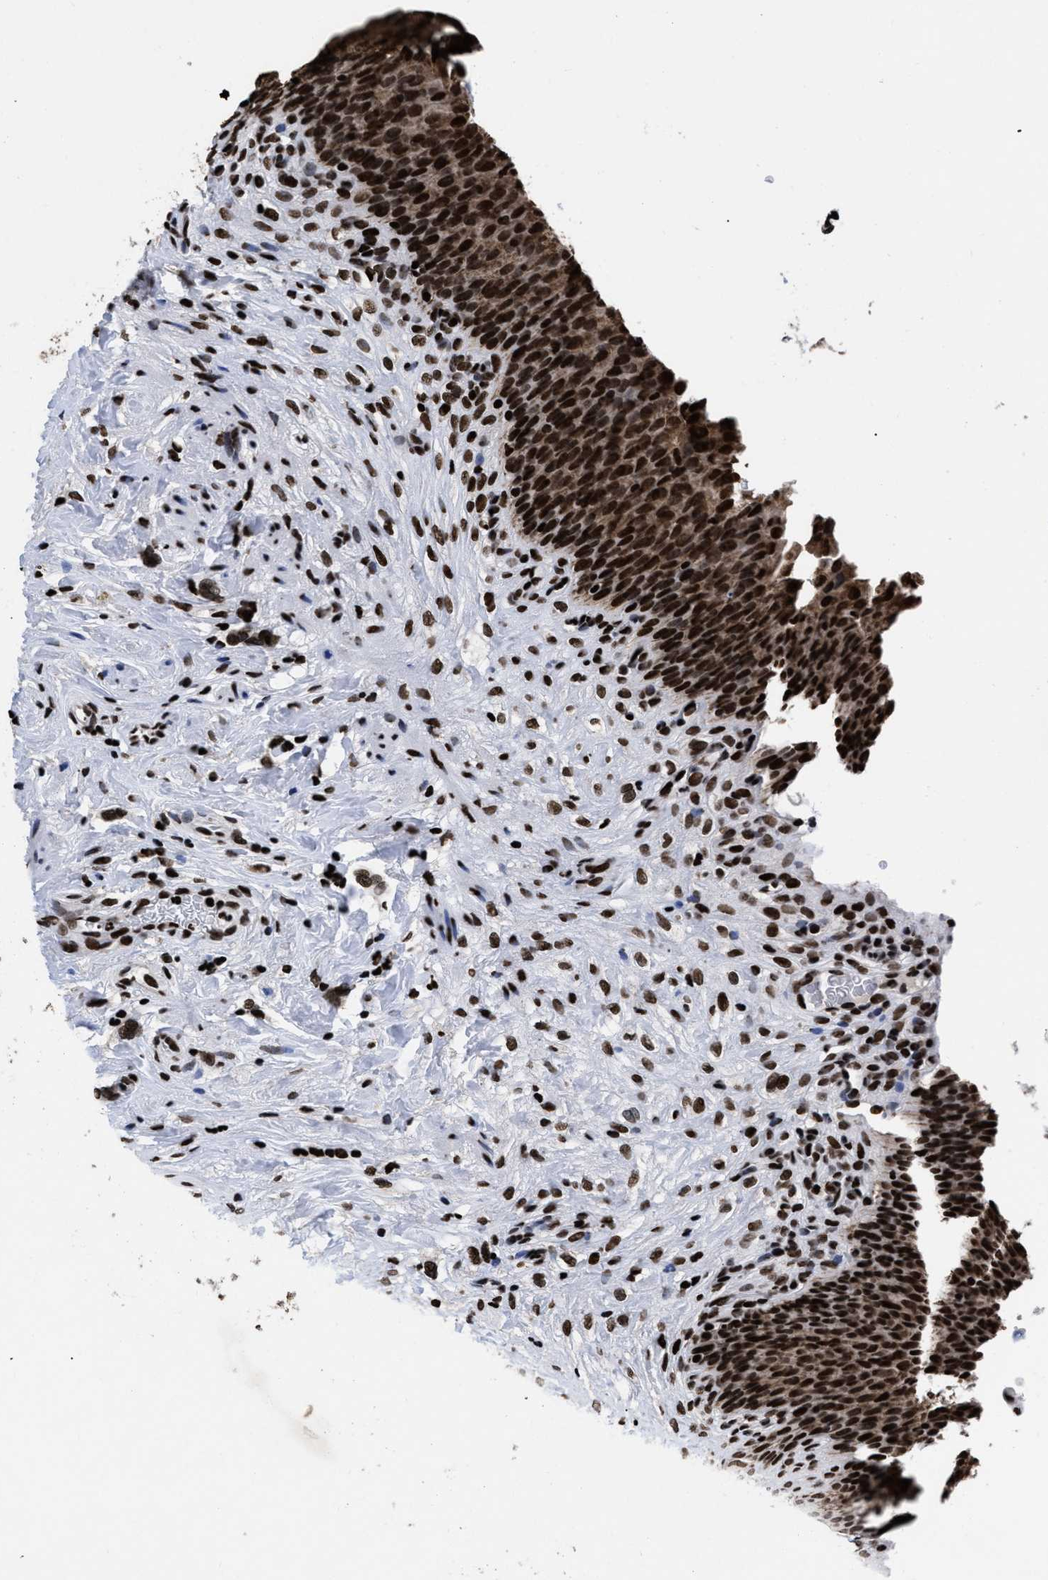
{"staining": {"intensity": "strong", "quantity": ">75%", "location": "cytoplasmic/membranous,nuclear"}, "tissue": "urinary bladder", "cell_type": "Urothelial cells", "image_type": "normal", "snomed": [{"axis": "morphology", "description": "Normal tissue, NOS"}, {"axis": "topography", "description": "Urinary bladder"}], "caption": "The histopathology image displays staining of normal urinary bladder, revealing strong cytoplasmic/membranous,nuclear protein positivity (brown color) within urothelial cells.", "gene": "CALHM3", "patient": {"sex": "female", "age": 79}}